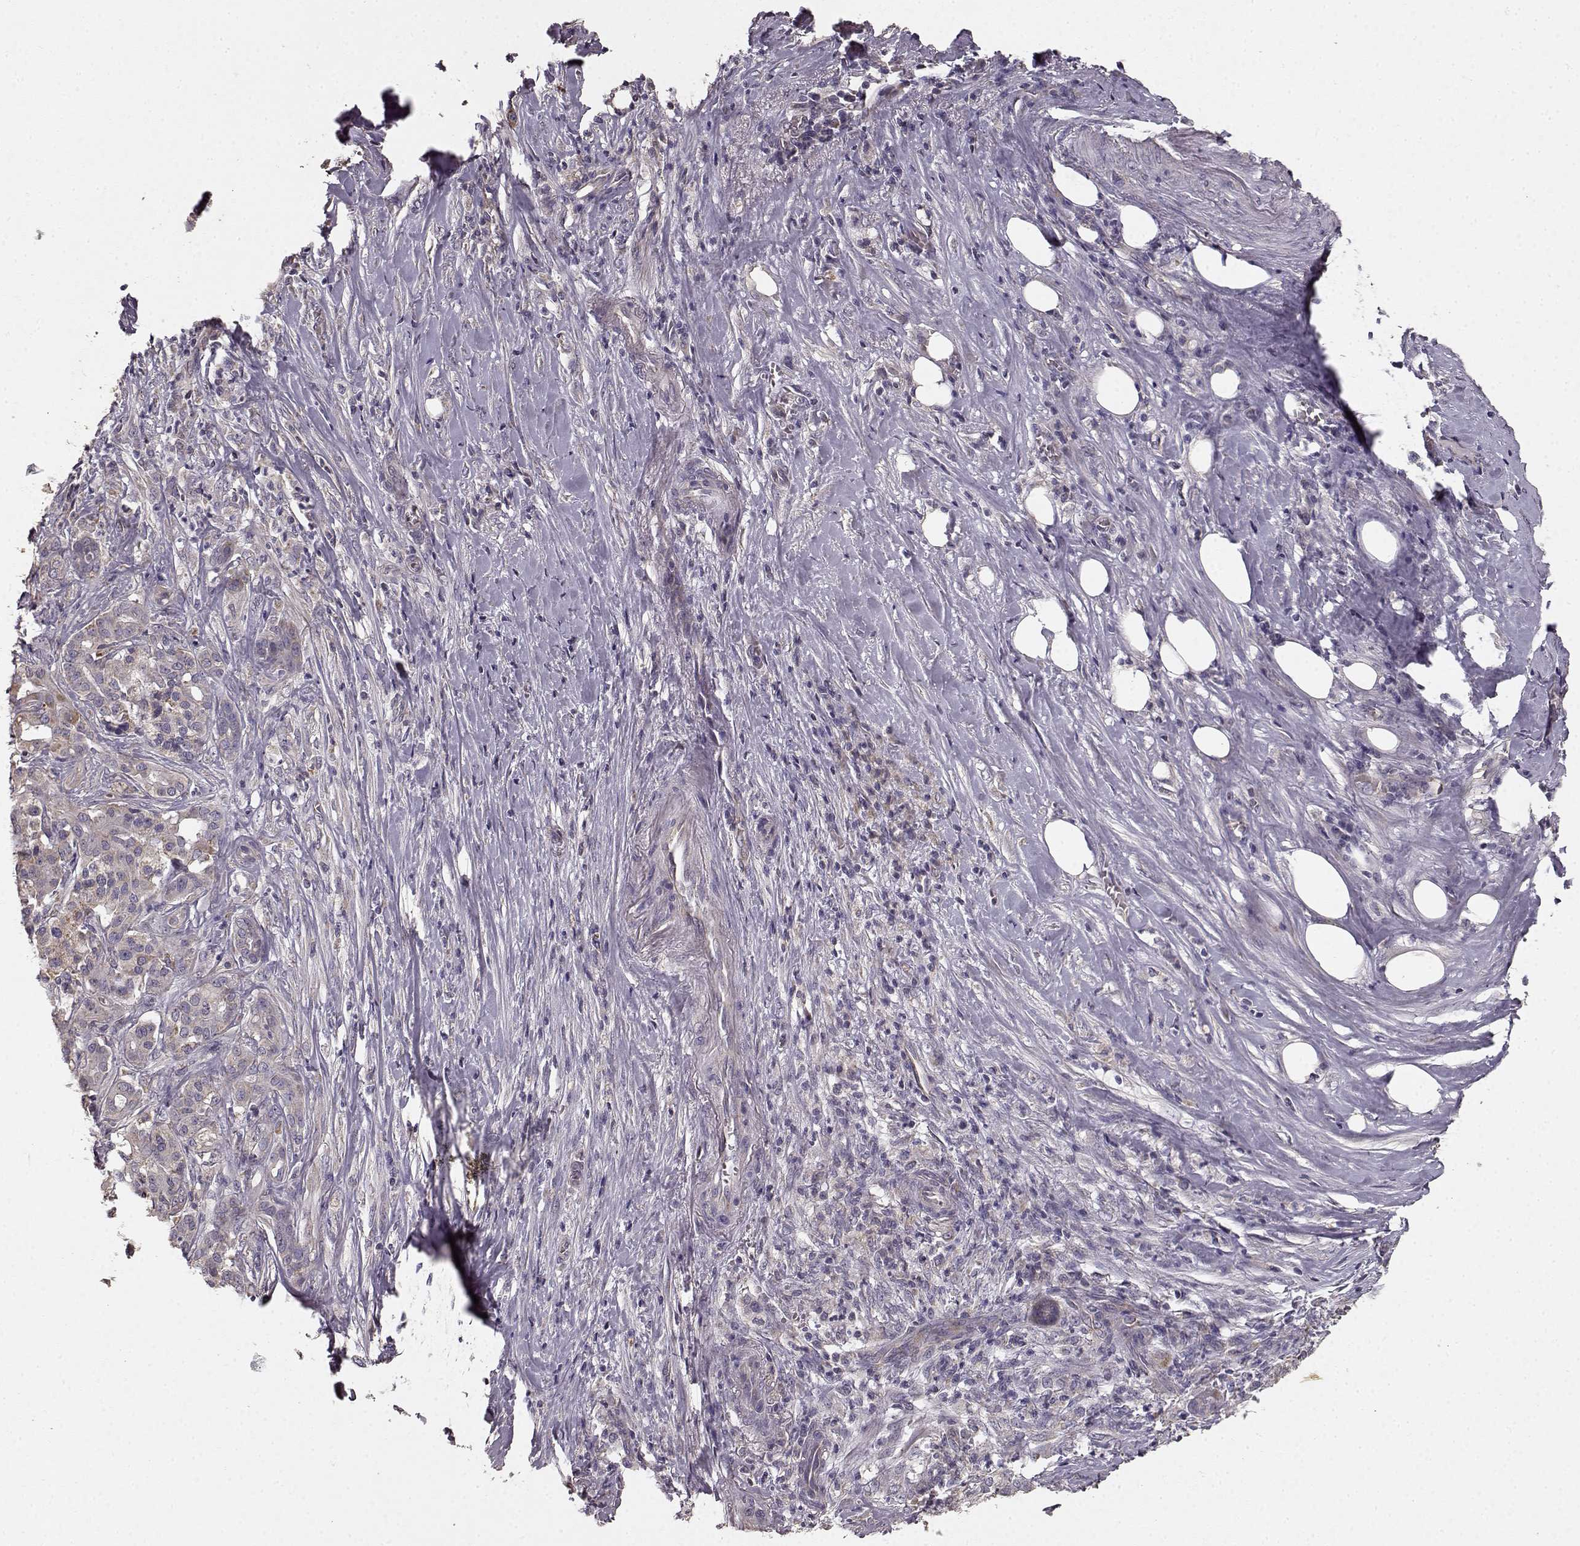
{"staining": {"intensity": "negative", "quantity": "none", "location": "none"}, "tissue": "pancreatic cancer", "cell_type": "Tumor cells", "image_type": "cancer", "snomed": [{"axis": "morphology", "description": "Adenocarcinoma, NOS"}, {"axis": "topography", "description": "Pancreas"}], "caption": "Immunohistochemistry (IHC) micrograph of human adenocarcinoma (pancreatic) stained for a protein (brown), which displays no positivity in tumor cells.", "gene": "ERBB3", "patient": {"sex": "male", "age": 57}}